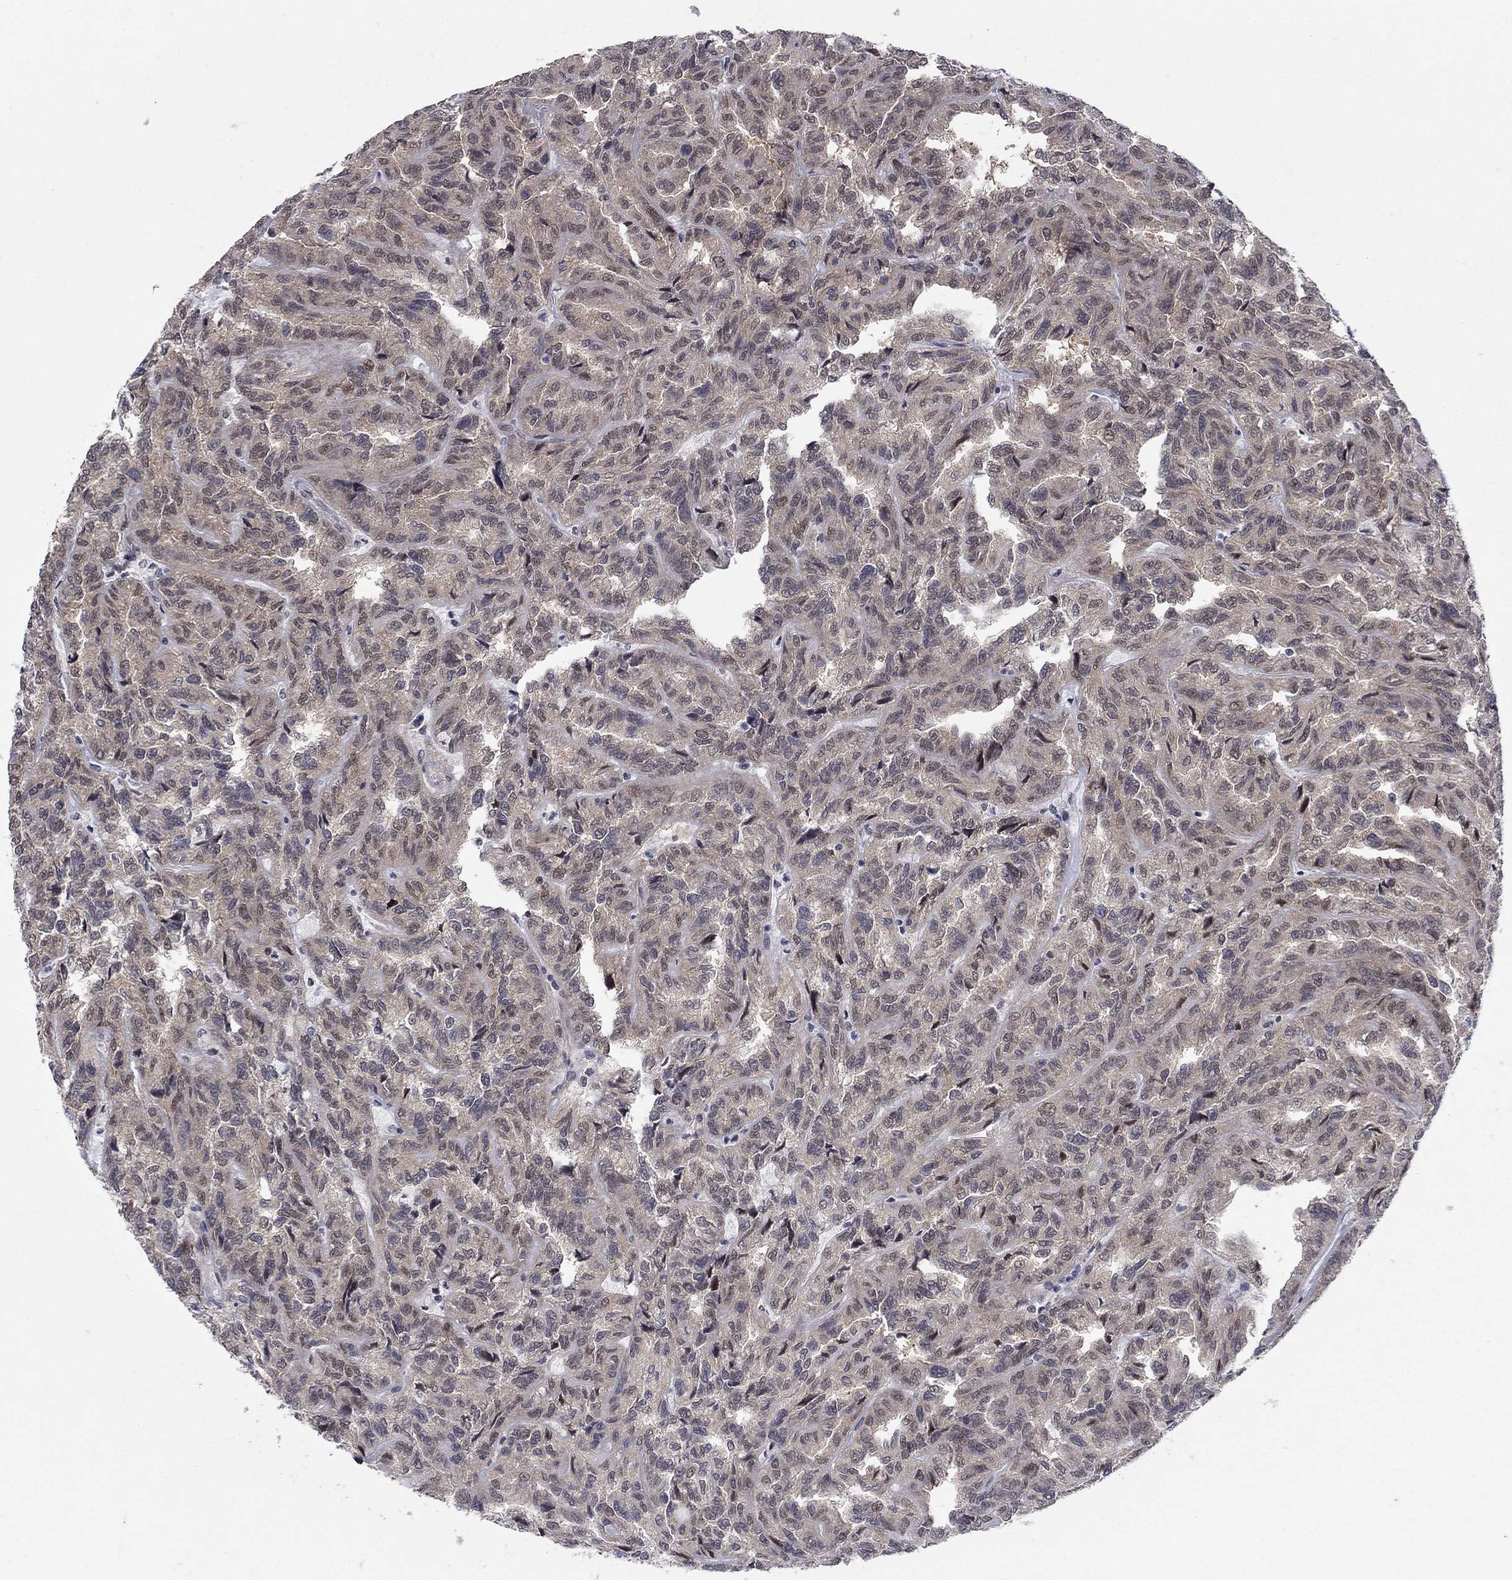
{"staining": {"intensity": "negative", "quantity": "none", "location": "none"}, "tissue": "renal cancer", "cell_type": "Tumor cells", "image_type": "cancer", "snomed": [{"axis": "morphology", "description": "Adenocarcinoma, NOS"}, {"axis": "topography", "description": "Kidney"}], "caption": "IHC histopathology image of neoplastic tissue: renal cancer (adenocarcinoma) stained with DAB shows no significant protein expression in tumor cells.", "gene": "PSMC1", "patient": {"sex": "male", "age": 79}}